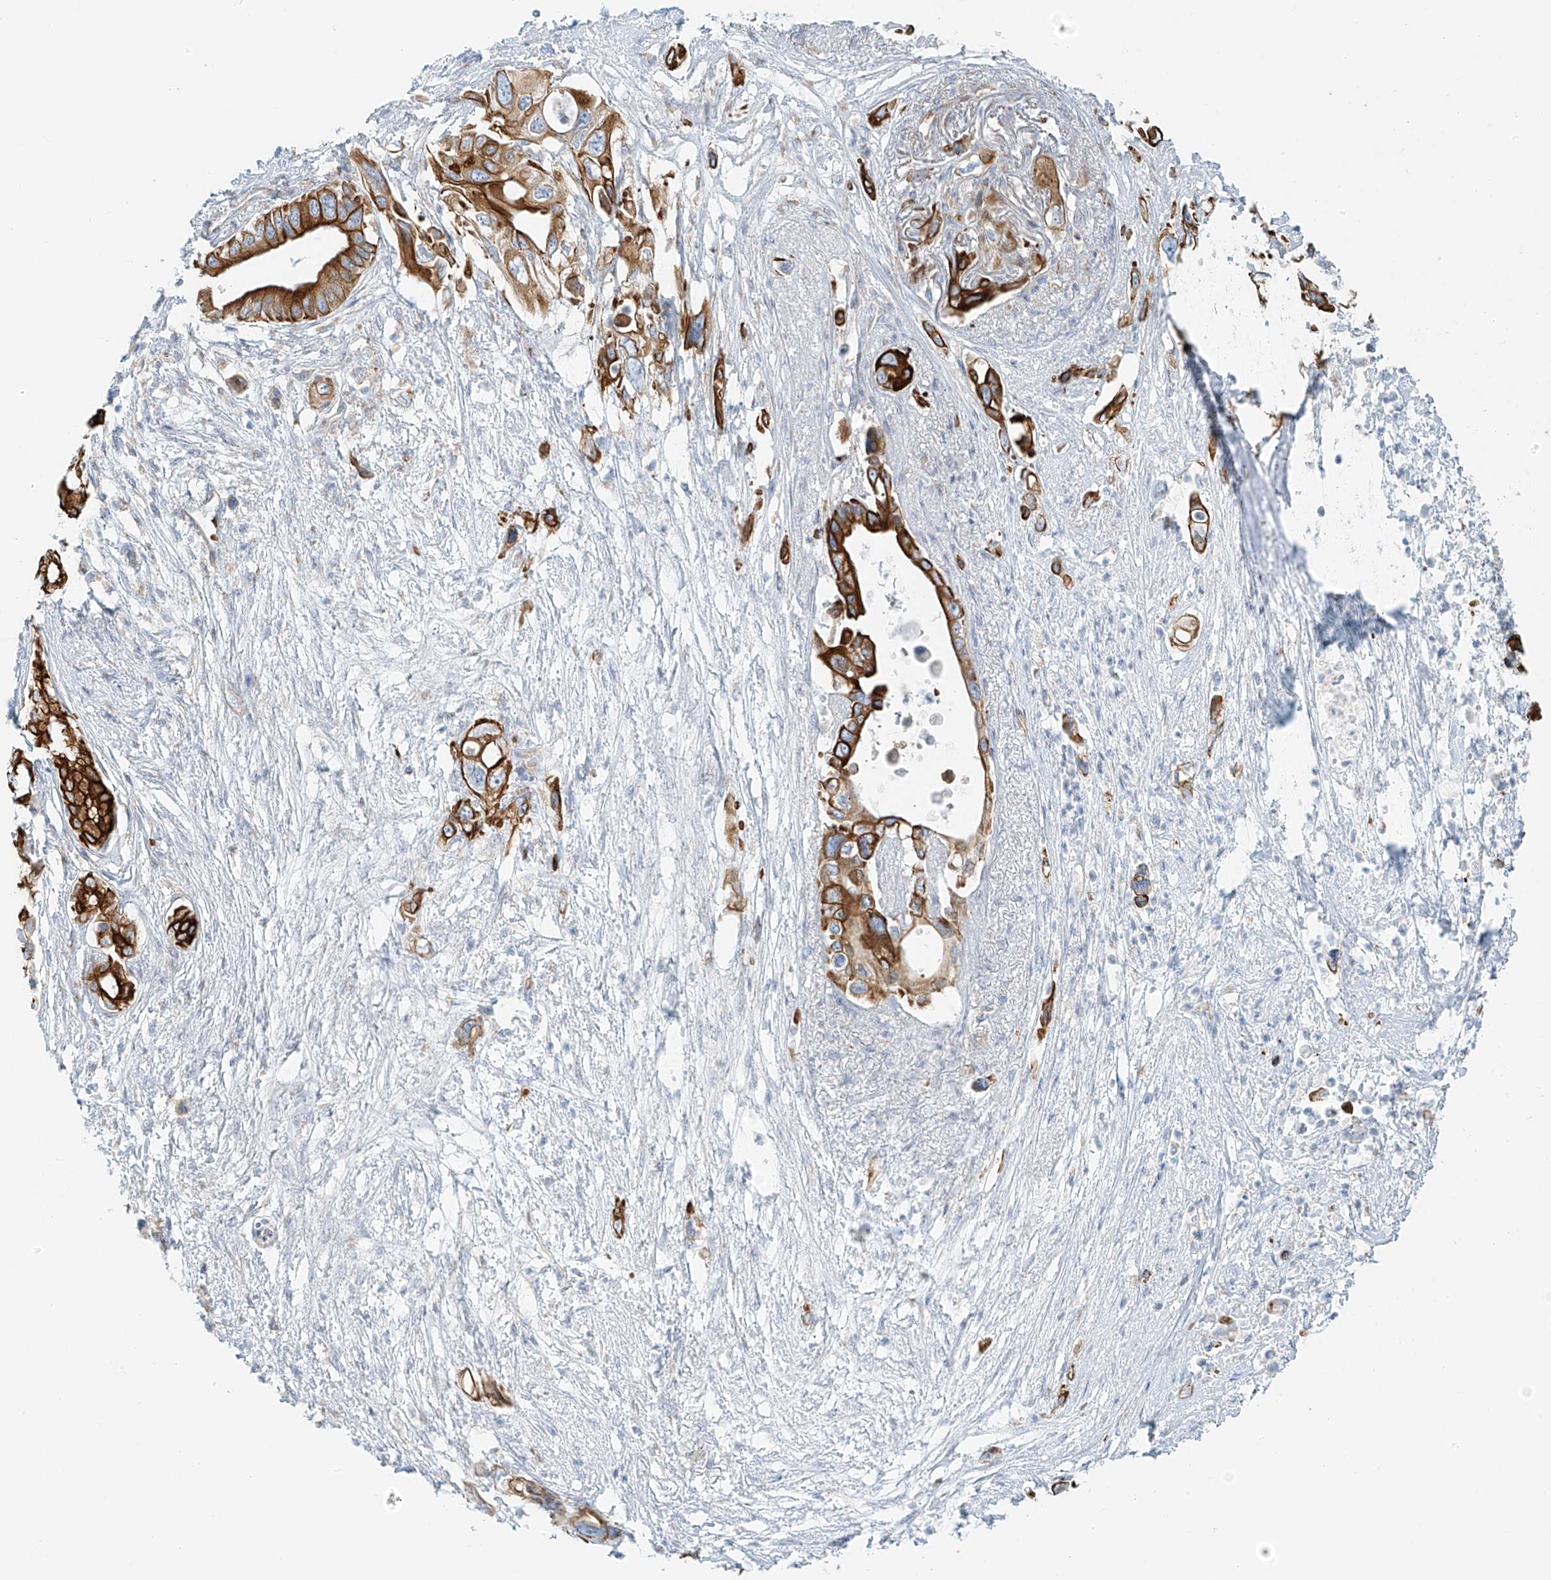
{"staining": {"intensity": "strong", "quantity": ">75%", "location": "cytoplasmic/membranous"}, "tissue": "pancreatic cancer", "cell_type": "Tumor cells", "image_type": "cancer", "snomed": [{"axis": "morphology", "description": "Adenocarcinoma, NOS"}, {"axis": "topography", "description": "Pancreas"}], "caption": "A high amount of strong cytoplasmic/membranous staining is present in approximately >75% of tumor cells in pancreatic cancer tissue. (Stains: DAB in brown, nuclei in blue, Microscopy: brightfield microscopy at high magnification).", "gene": "EIPR1", "patient": {"sex": "male", "age": 66}}